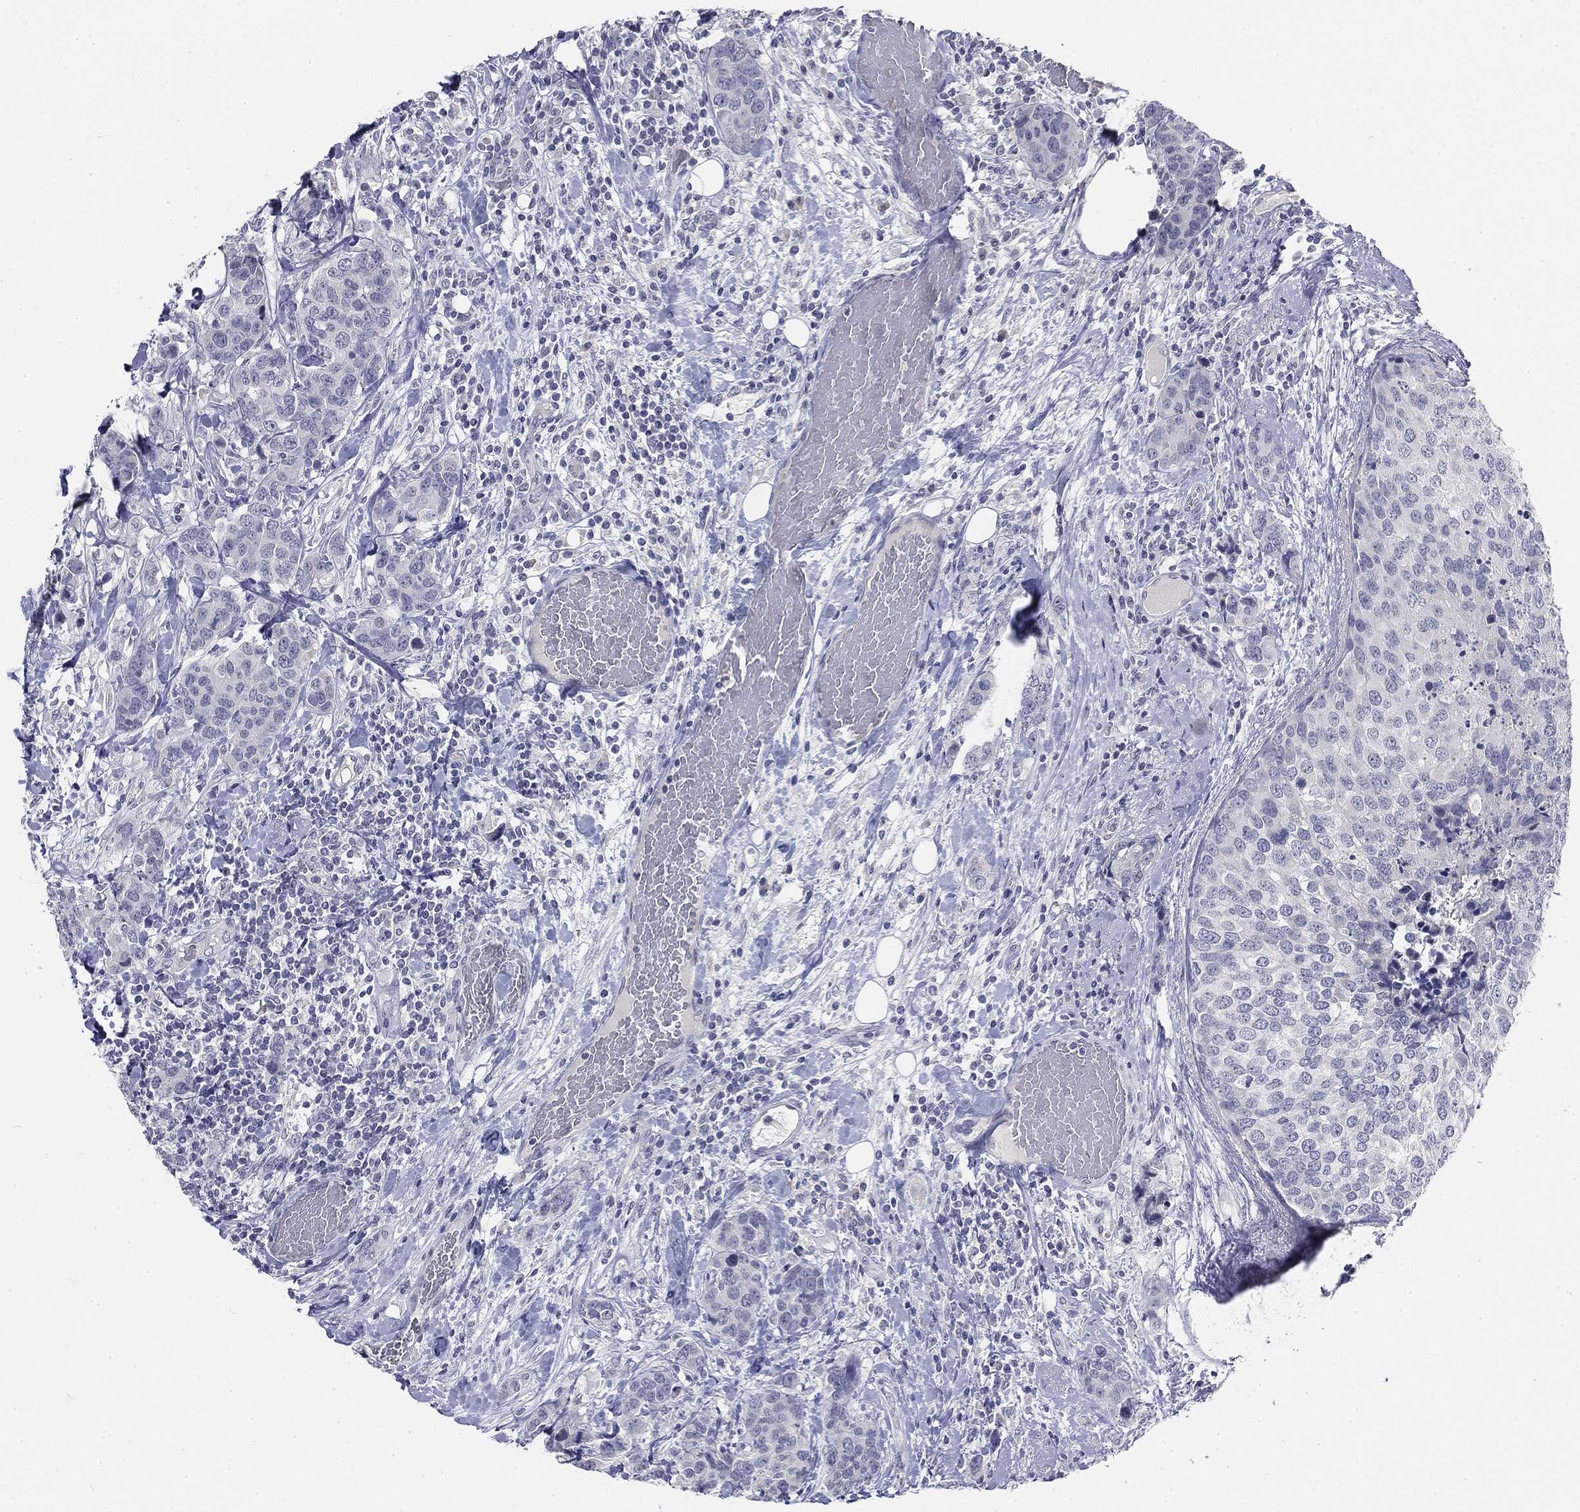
{"staining": {"intensity": "negative", "quantity": "none", "location": "none"}, "tissue": "breast cancer", "cell_type": "Tumor cells", "image_type": "cancer", "snomed": [{"axis": "morphology", "description": "Lobular carcinoma"}, {"axis": "topography", "description": "Breast"}], "caption": "An image of human lobular carcinoma (breast) is negative for staining in tumor cells.", "gene": "CGB1", "patient": {"sex": "female", "age": 59}}